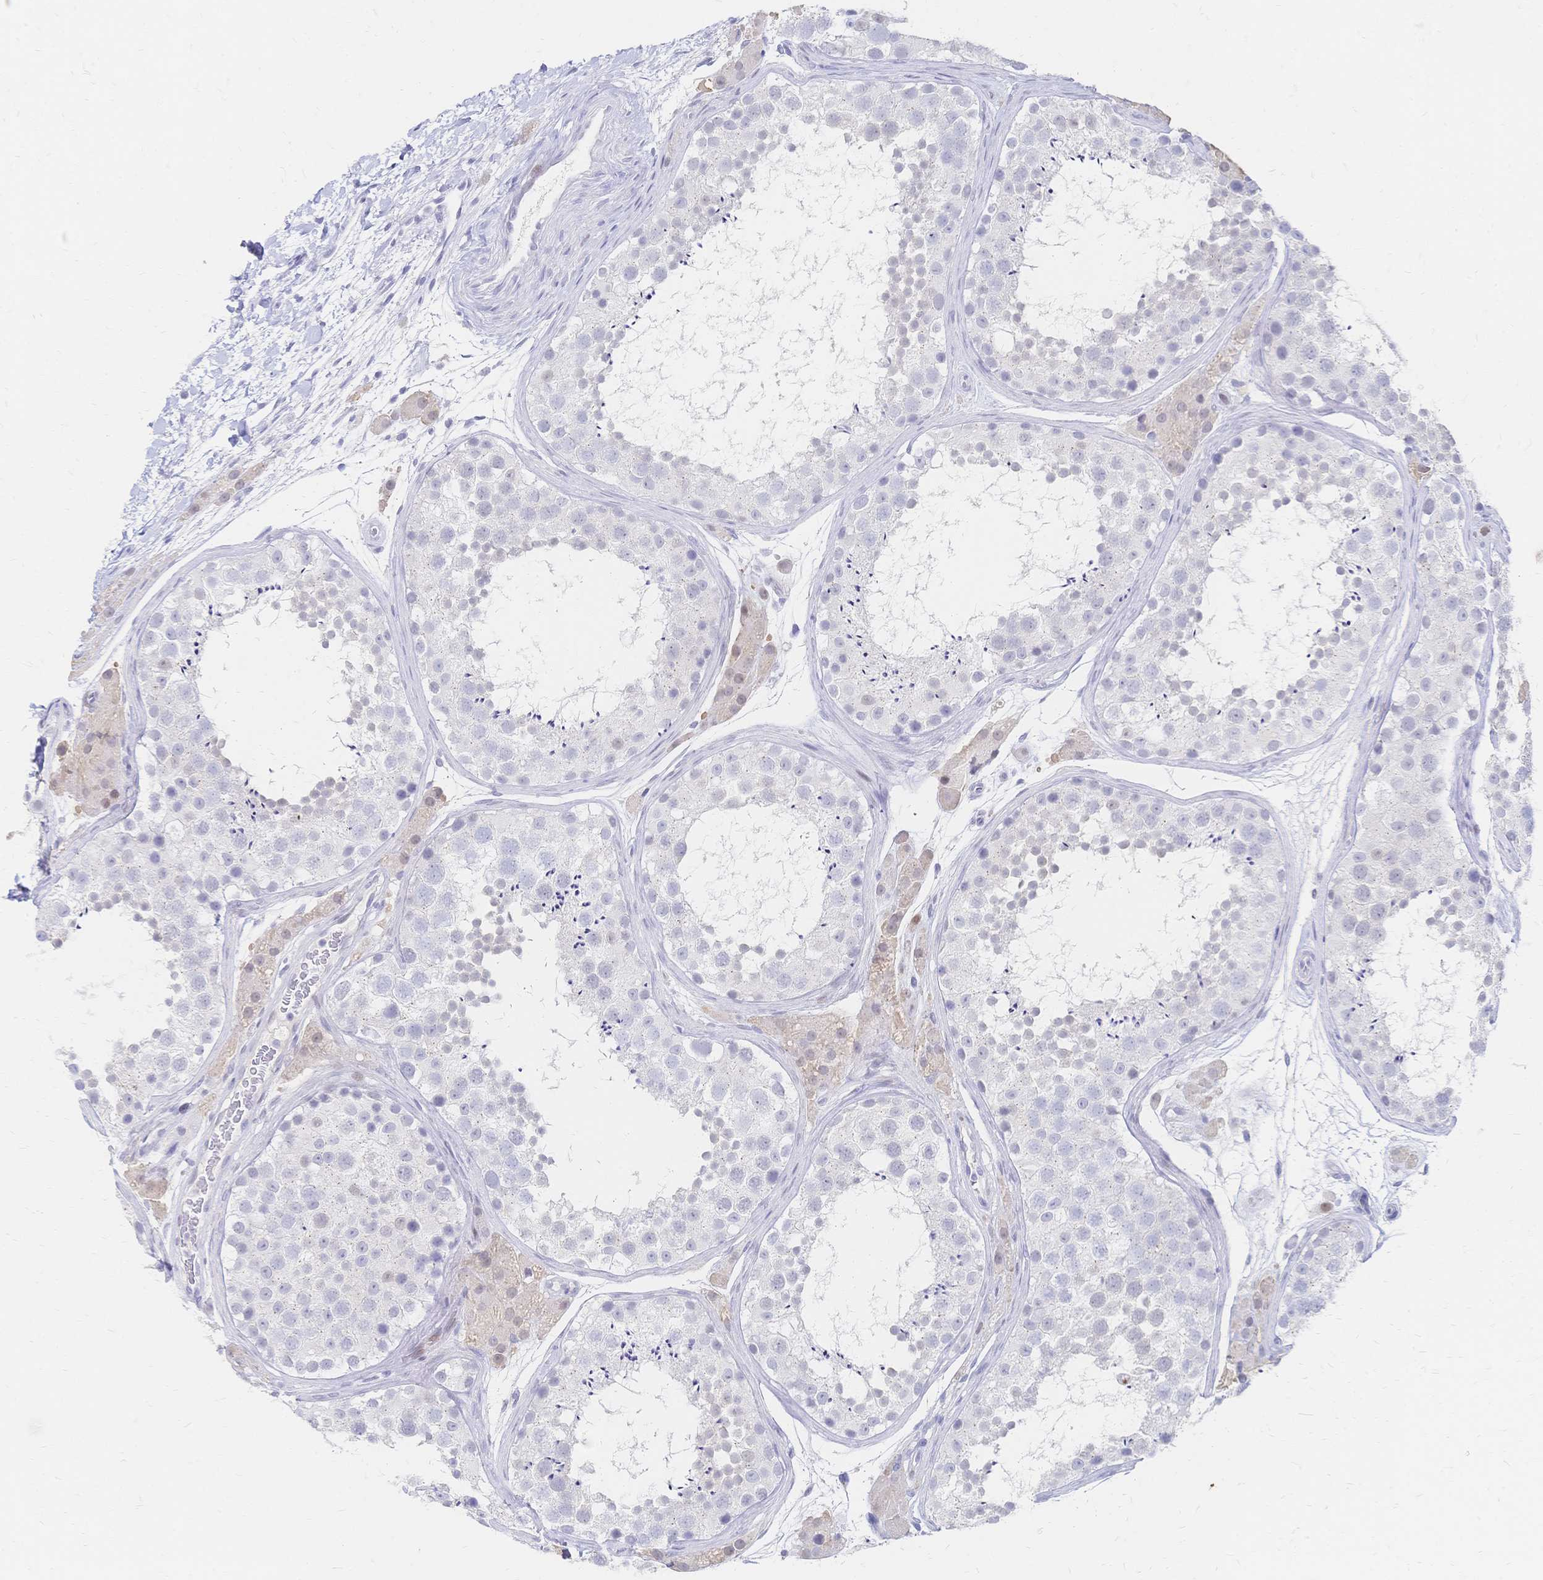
{"staining": {"intensity": "negative", "quantity": "none", "location": "none"}, "tissue": "testis", "cell_type": "Cells in seminiferous ducts", "image_type": "normal", "snomed": [{"axis": "morphology", "description": "Normal tissue, NOS"}, {"axis": "topography", "description": "Testis"}], "caption": "Protein analysis of unremarkable testis displays no significant expression in cells in seminiferous ducts.", "gene": "PSORS1C2", "patient": {"sex": "male", "age": 41}}